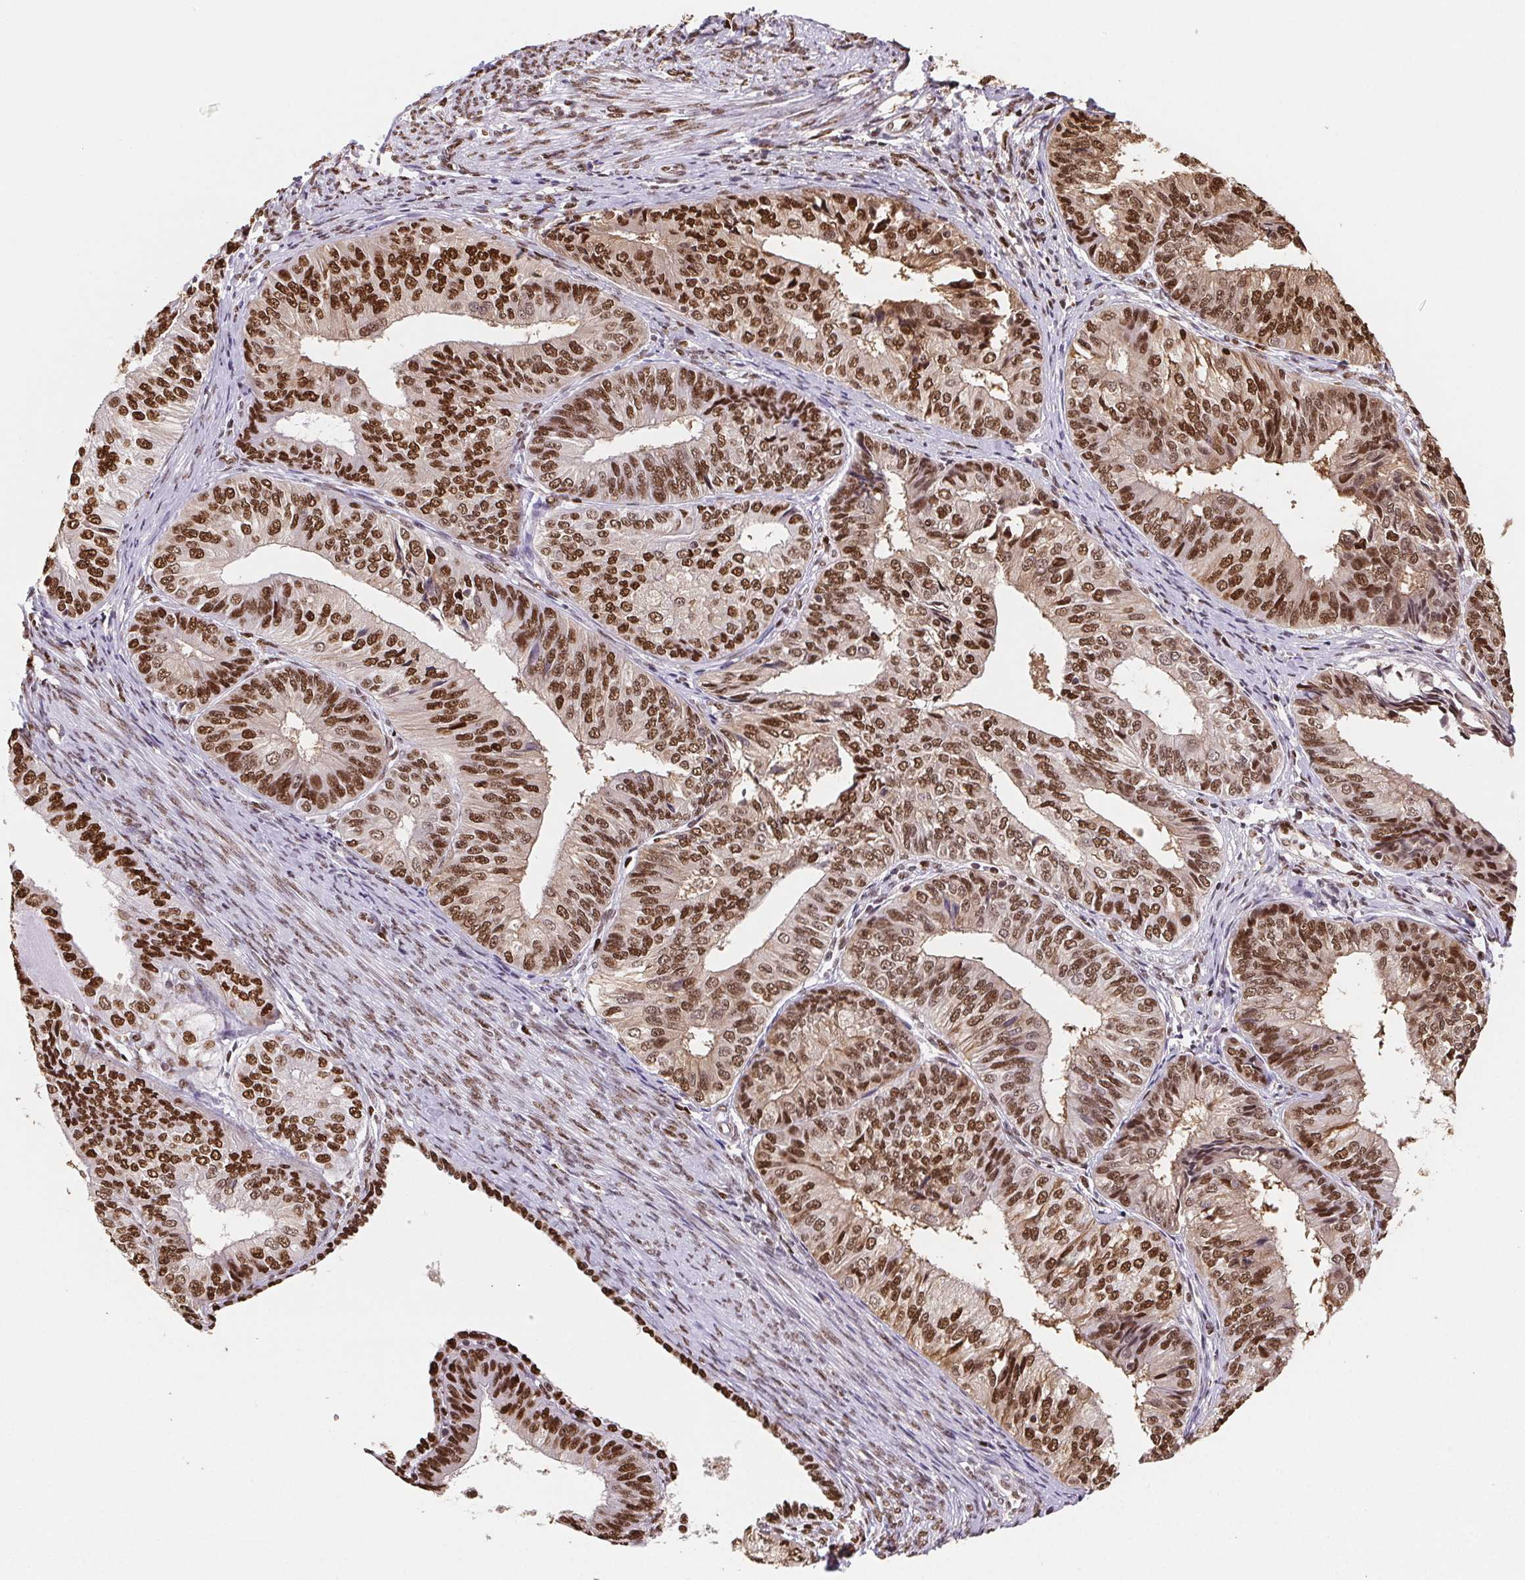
{"staining": {"intensity": "strong", "quantity": ">75%", "location": "nuclear"}, "tissue": "endometrial cancer", "cell_type": "Tumor cells", "image_type": "cancer", "snomed": [{"axis": "morphology", "description": "Adenocarcinoma, NOS"}, {"axis": "topography", "description": "Endometrium"}], "caption": "About >75% of tumor cells in endometrial cancer show strong nuclear protein positivity as visualized by brown immunohistochemical staining.", "gene": "SET", "patient": {"sex": "female", "age": 58}}